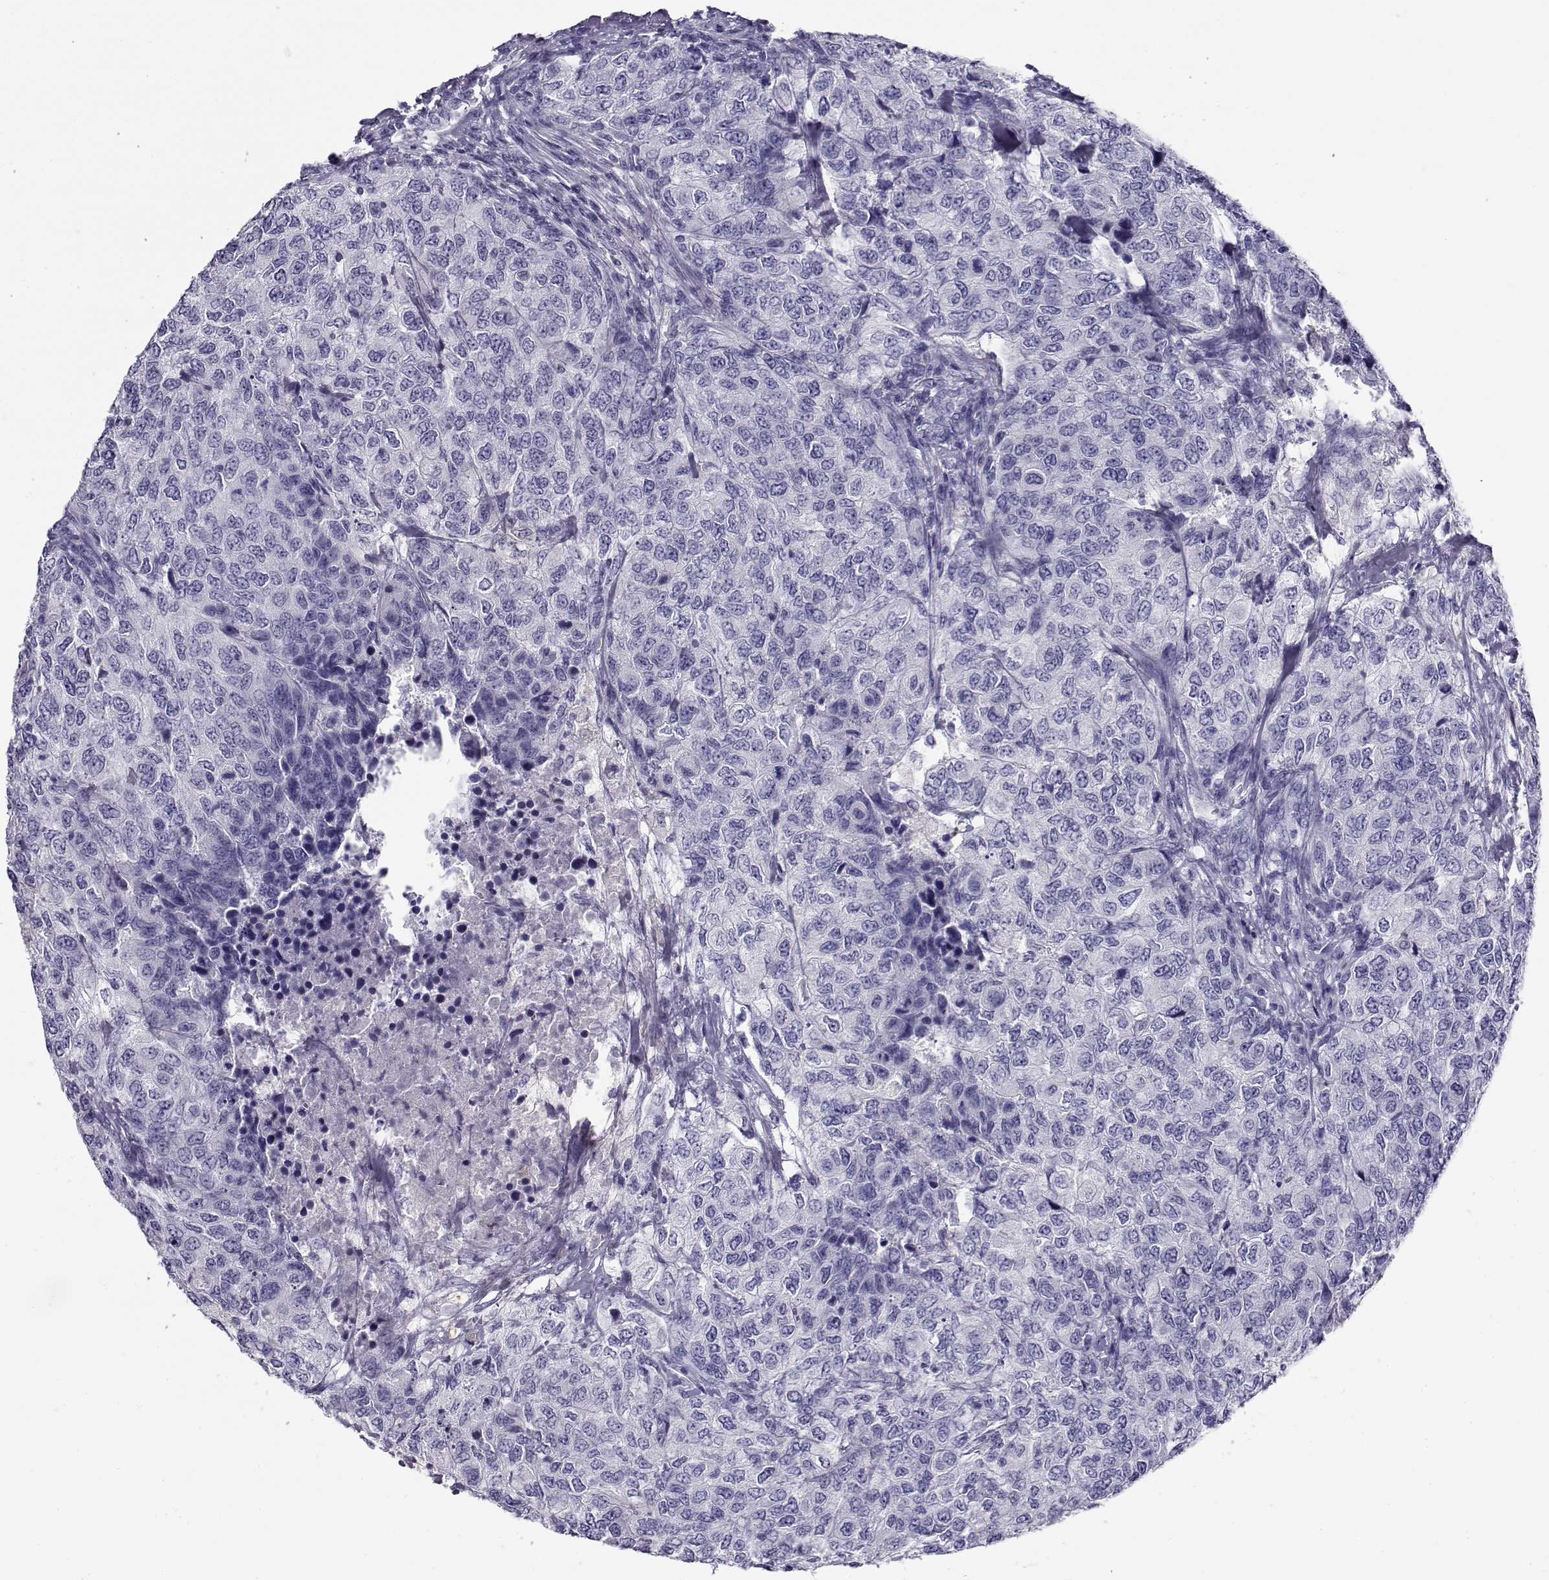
{"staining": {"intensity": "negative", "quantity": "none", "location": "none"}, "tissue": "urothelial cancer", "cell_type": "Tumor cells", "image_type": "cancer", "snomed": [{"axis": "morphology", "description": "Urothelial carcinoma, High grade"}, {"axis": "topography", "description": "Urinary bladder"}], "caption": "The IHC histopathology image has no significant expression in tumor cells of high-grade urothelial carcinoma tissue.", "gene": "RHOXF2", "patient": {"sex": "female", "age": 78}}